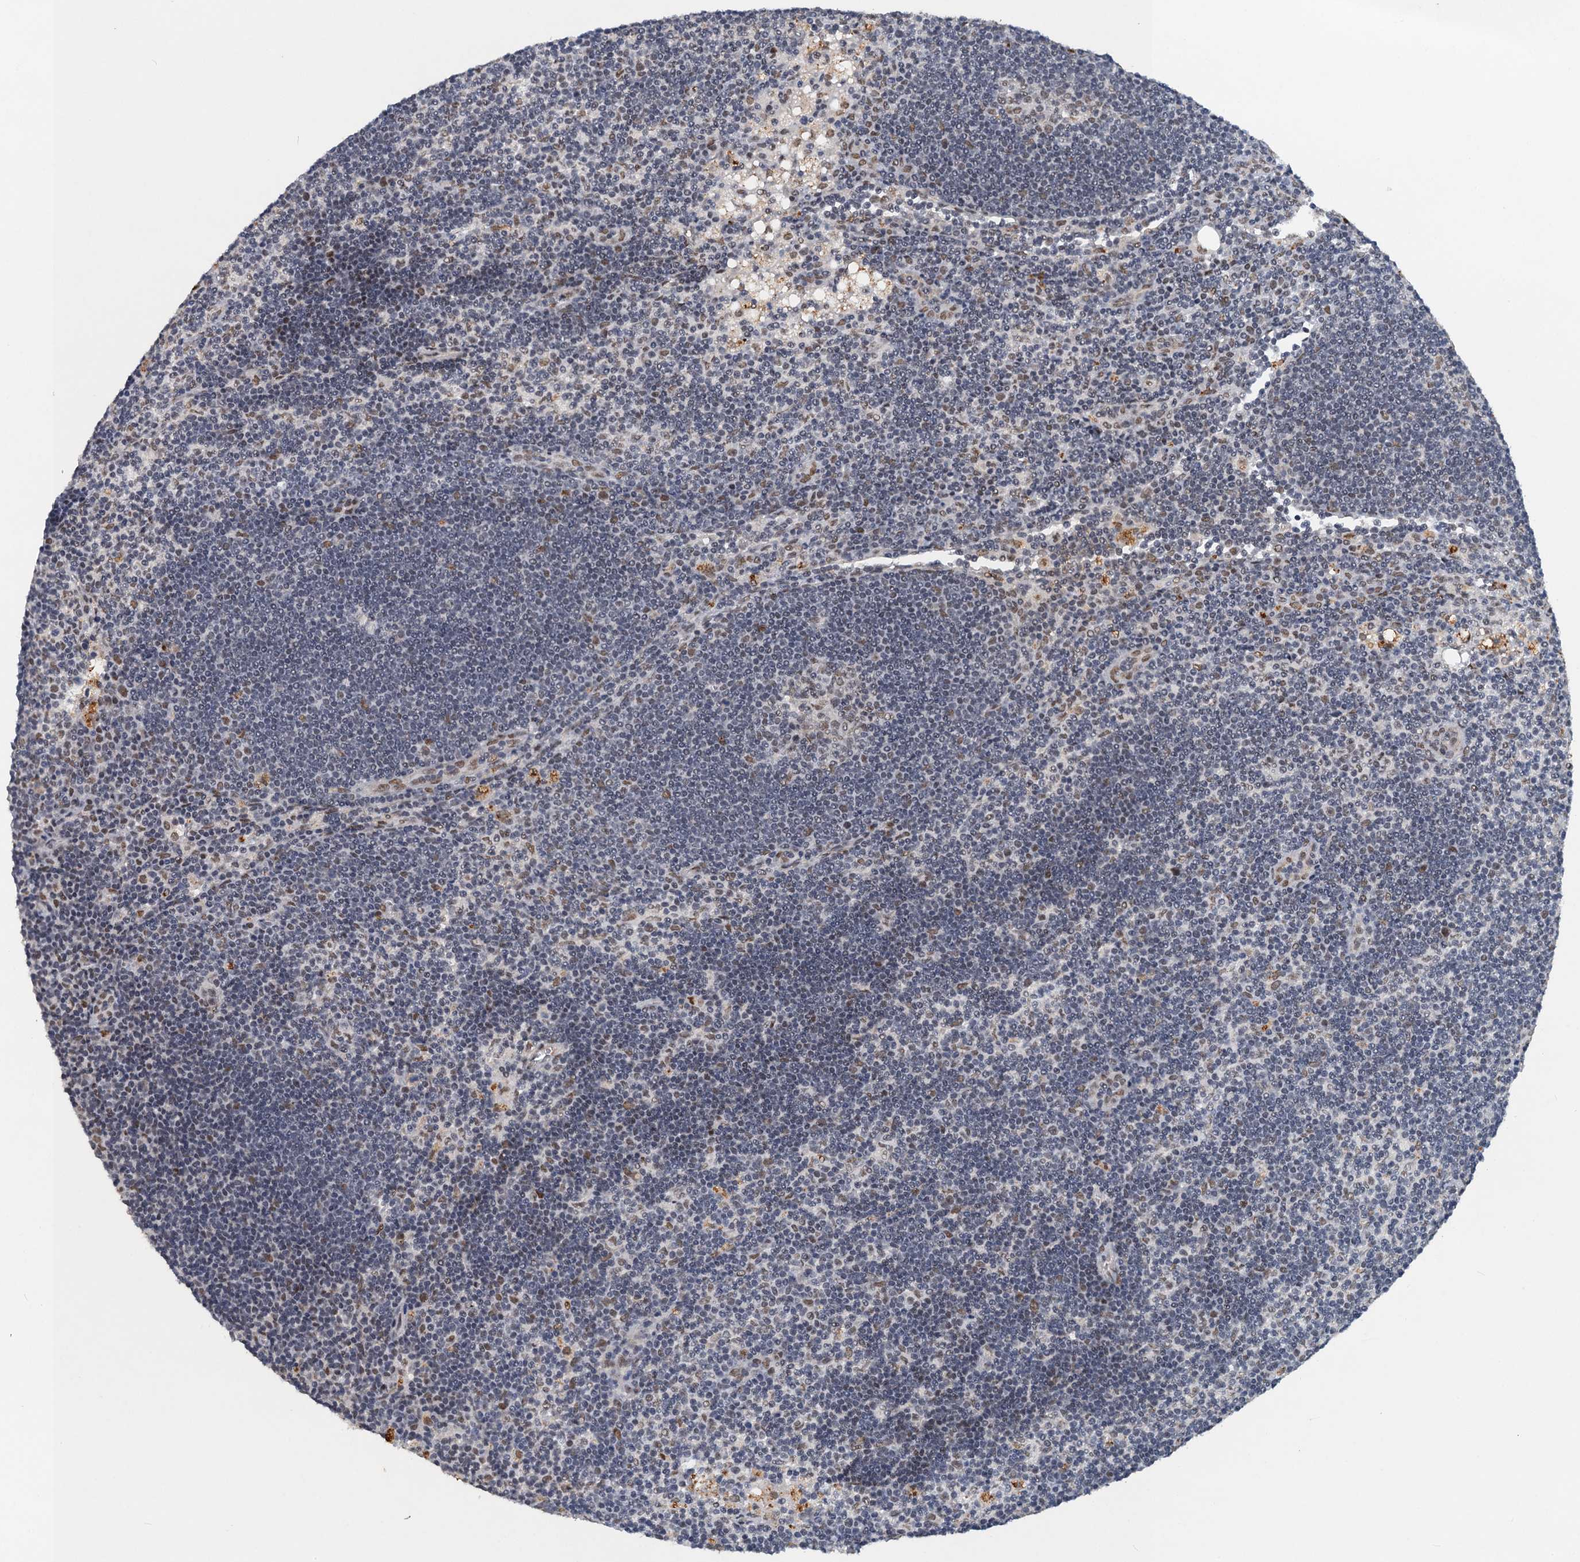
{"staining": {"intensity": "weak", "quantity": "<25%", "location": "nuclear"}, "tissue": "lymph node", "cell_type": "Germinal center cells", "image_type": "normal", "snomed": [{"axis": "morphology", "description": "Normal tissue, NOS"}, {"axis": "topography", "description": "Lymph node"}], "caption": "The immunohistochemistry (IHC) photomicrograph has no significant positivity in germinal center cells of lymph node.", "gene": "CSTF3", "patient": {"sex": "male", "age": 24}}